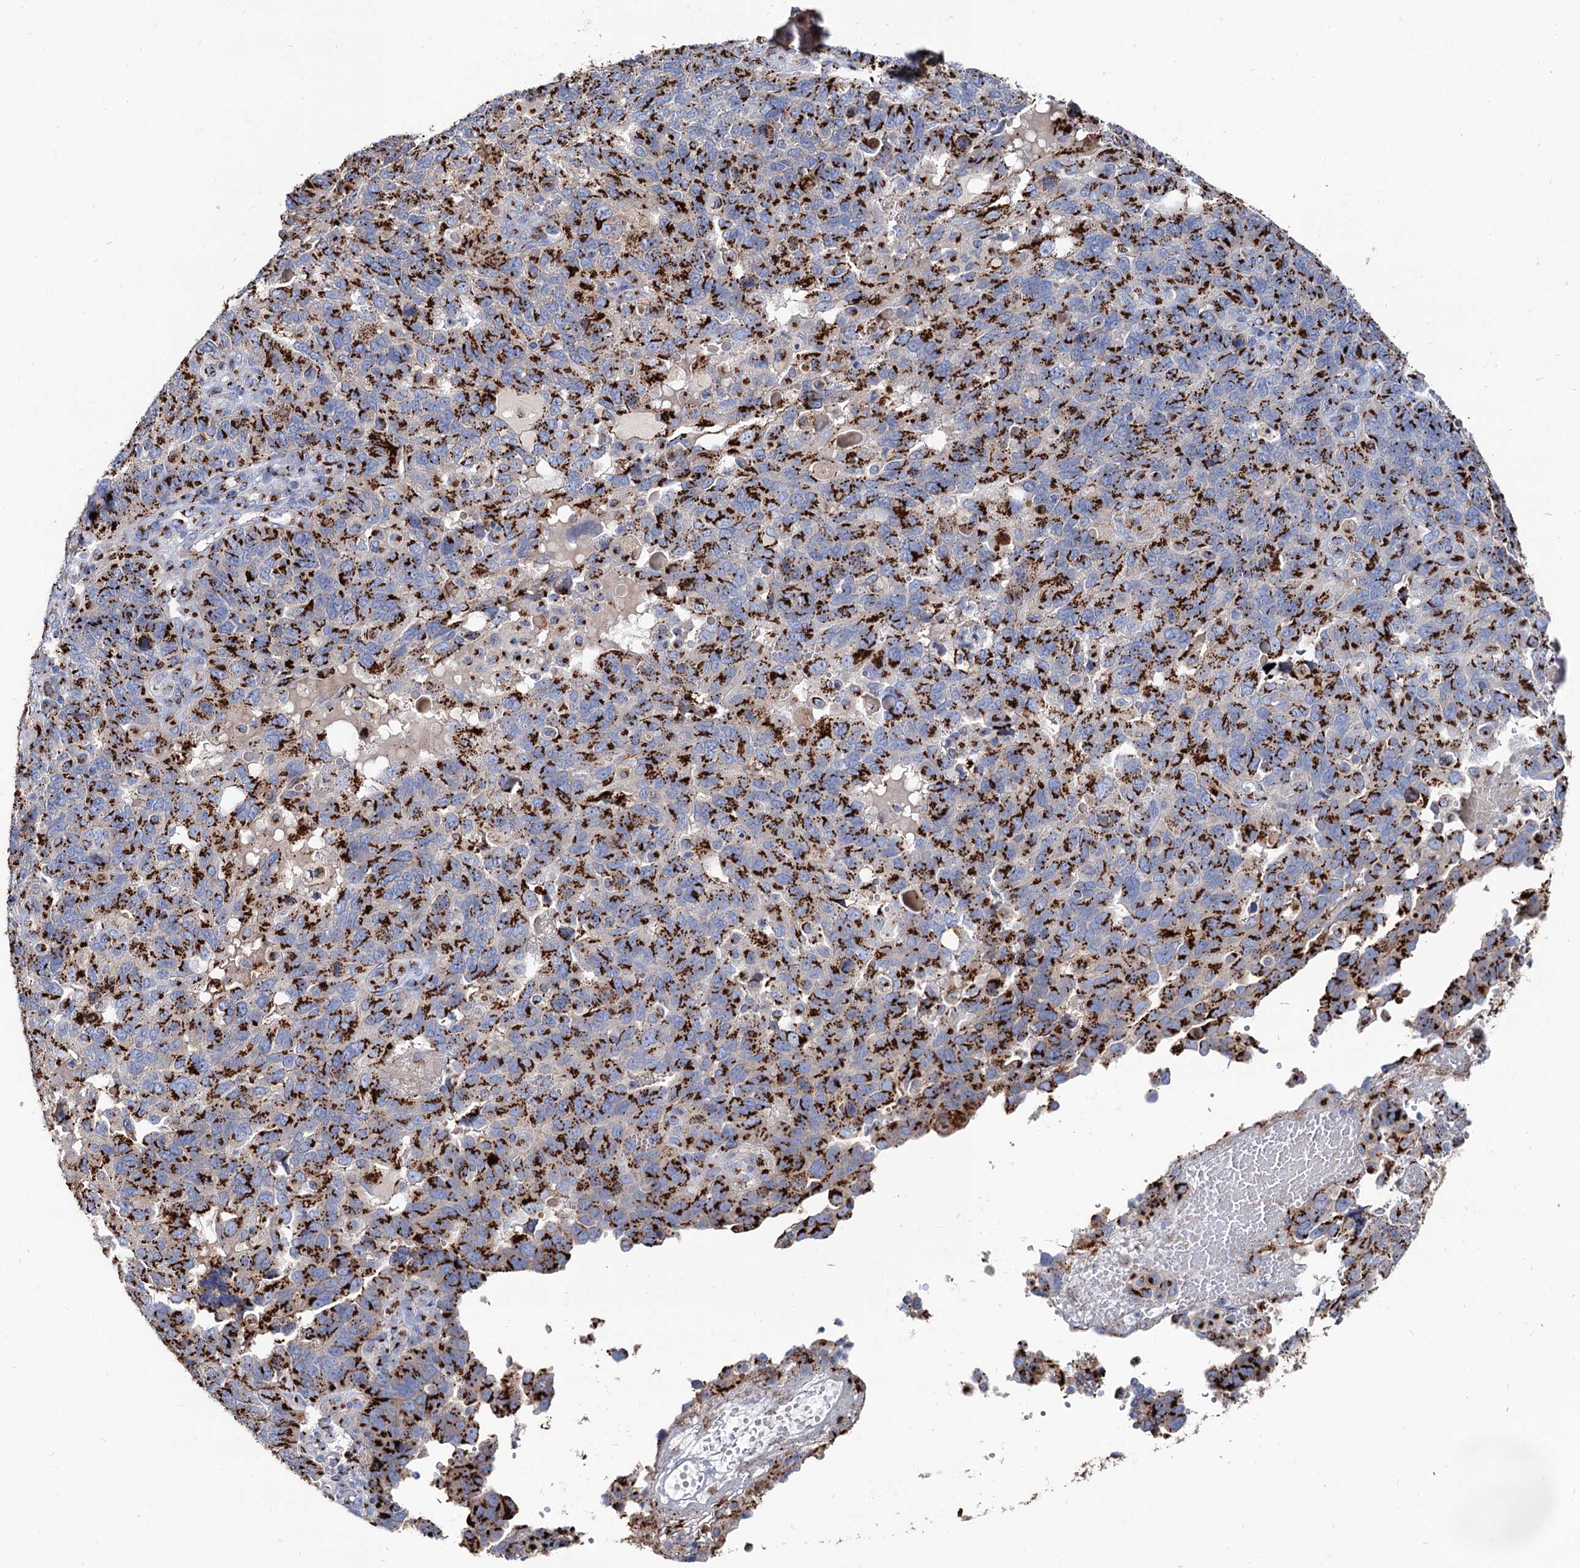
{"staining": {"intensity": "strong", "quantity": ">75%", "location": "cytoplasmic/membranous"}, "tissue": "endometrial cancer", "cell_type": "Tumor cells", "image_type": "cancer", "snomed": [{"axis": "morphology", "description": "Adenocarcinoma, NOS"}, {"axis": "topography", "description": "Endometrium"}], "caption": "Endometrial cancer (adenocarcinoma) was stained to show a protein in brown. There is high levels of strong cytoplasmic/membranous positivity in about >75% of tumor cells.", "gene": "TM9SF3", "patient": {"sex": "female", "age": 66}}